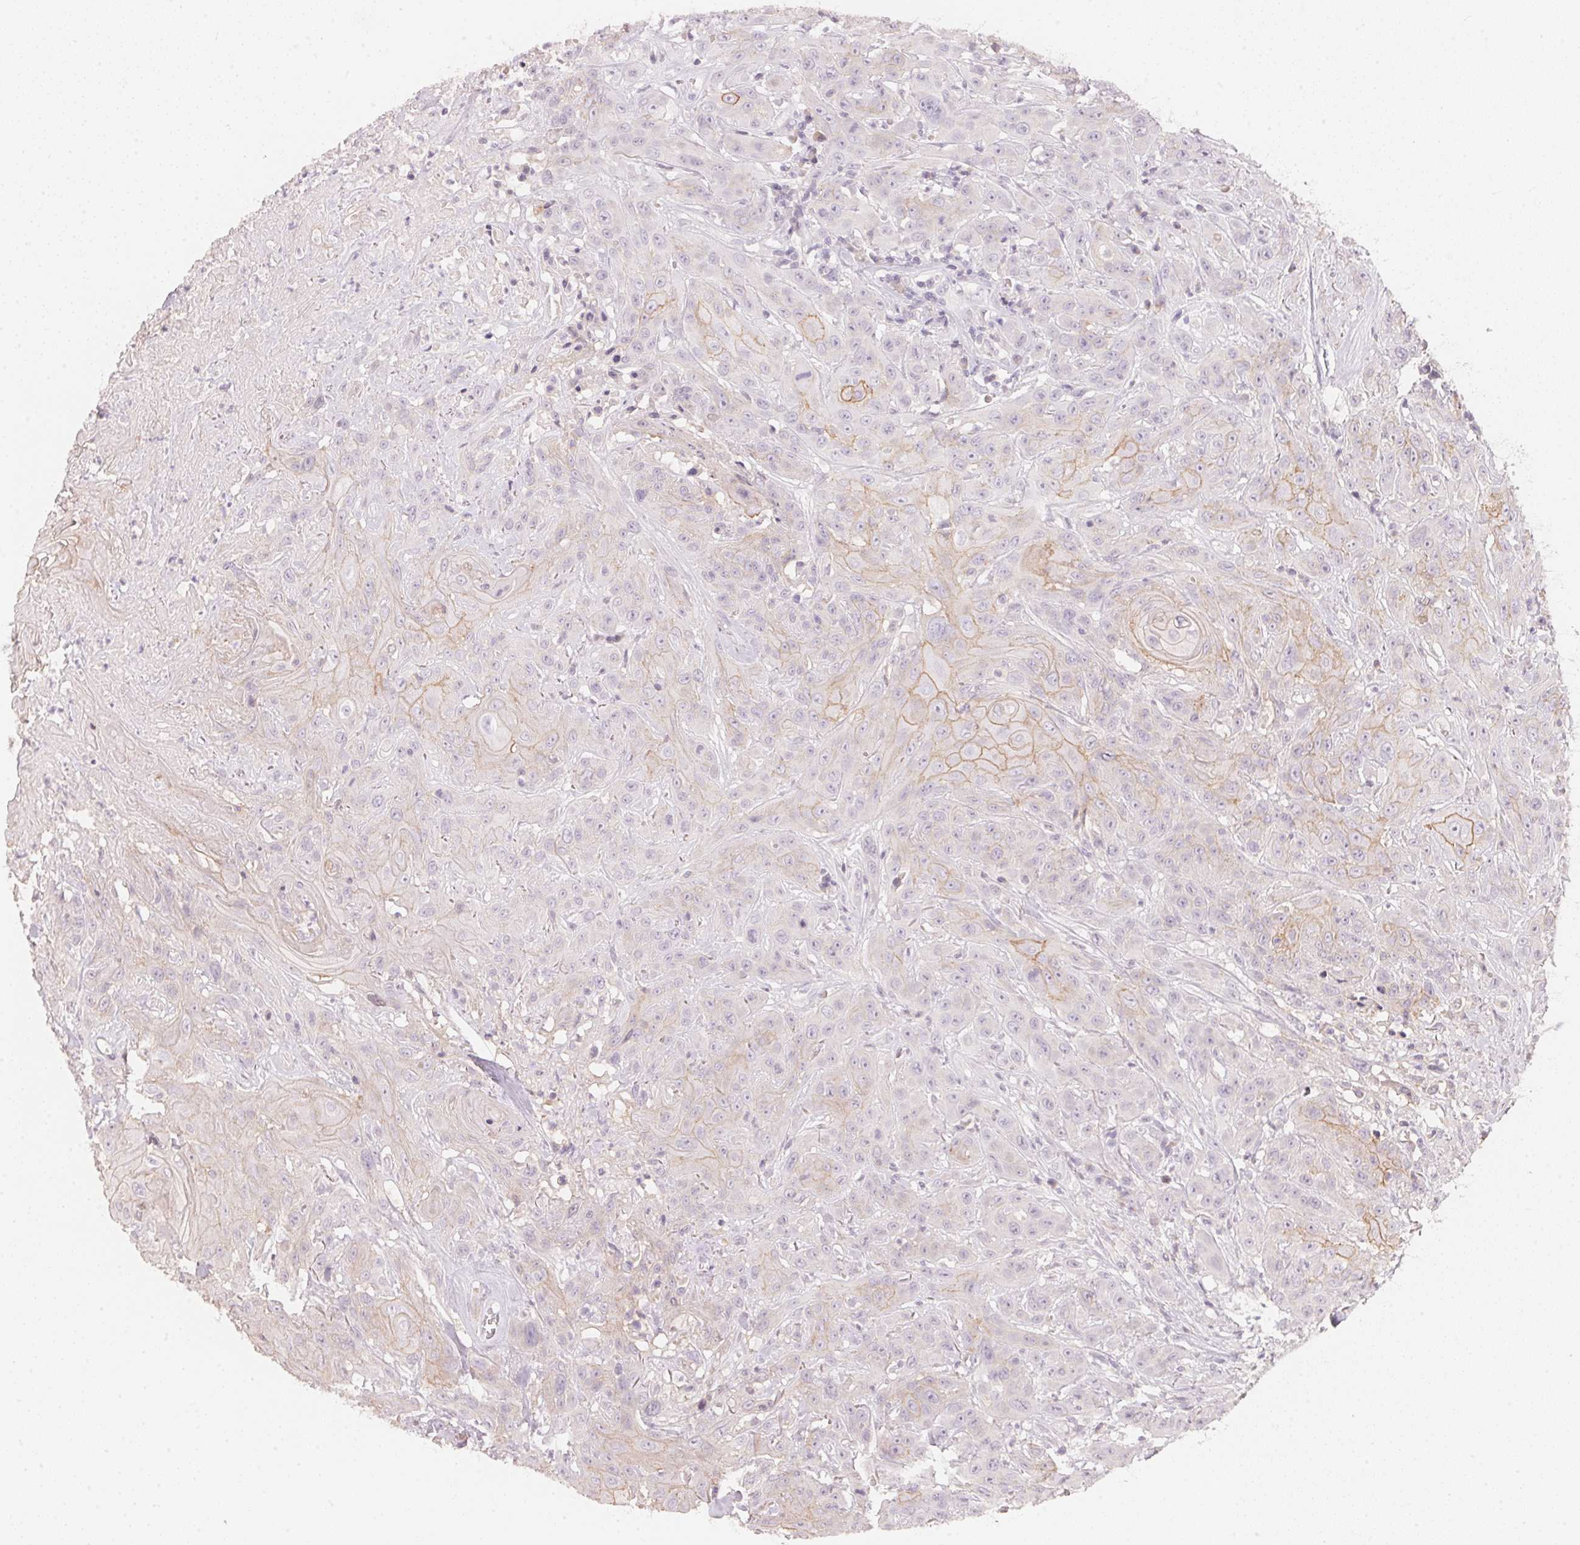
{"staining": {"intensity": "moderate", "quantity": "<25%", "location": "cytoplasmic/membranous"}, "tissue": "head and neck cancer", "cell_type": "Tumor cells", "image_type": "cancer", "snomed": [{"axis": "morphology", "description": "Squamous cell carcinoma, NOS"}, {"axis": "topography", "description": "Skin"}, {"axis": "topography", "description": "Head-Neck"}], "caption": "An image of head and neck cancer (squamous cell carcinoma) stained for a protein exhibits moderate cytoplasmic/membranous brown staining in tumor cells.", "gene": "TP53AIP1", "patient": {"sex": "male", "age": 80}}